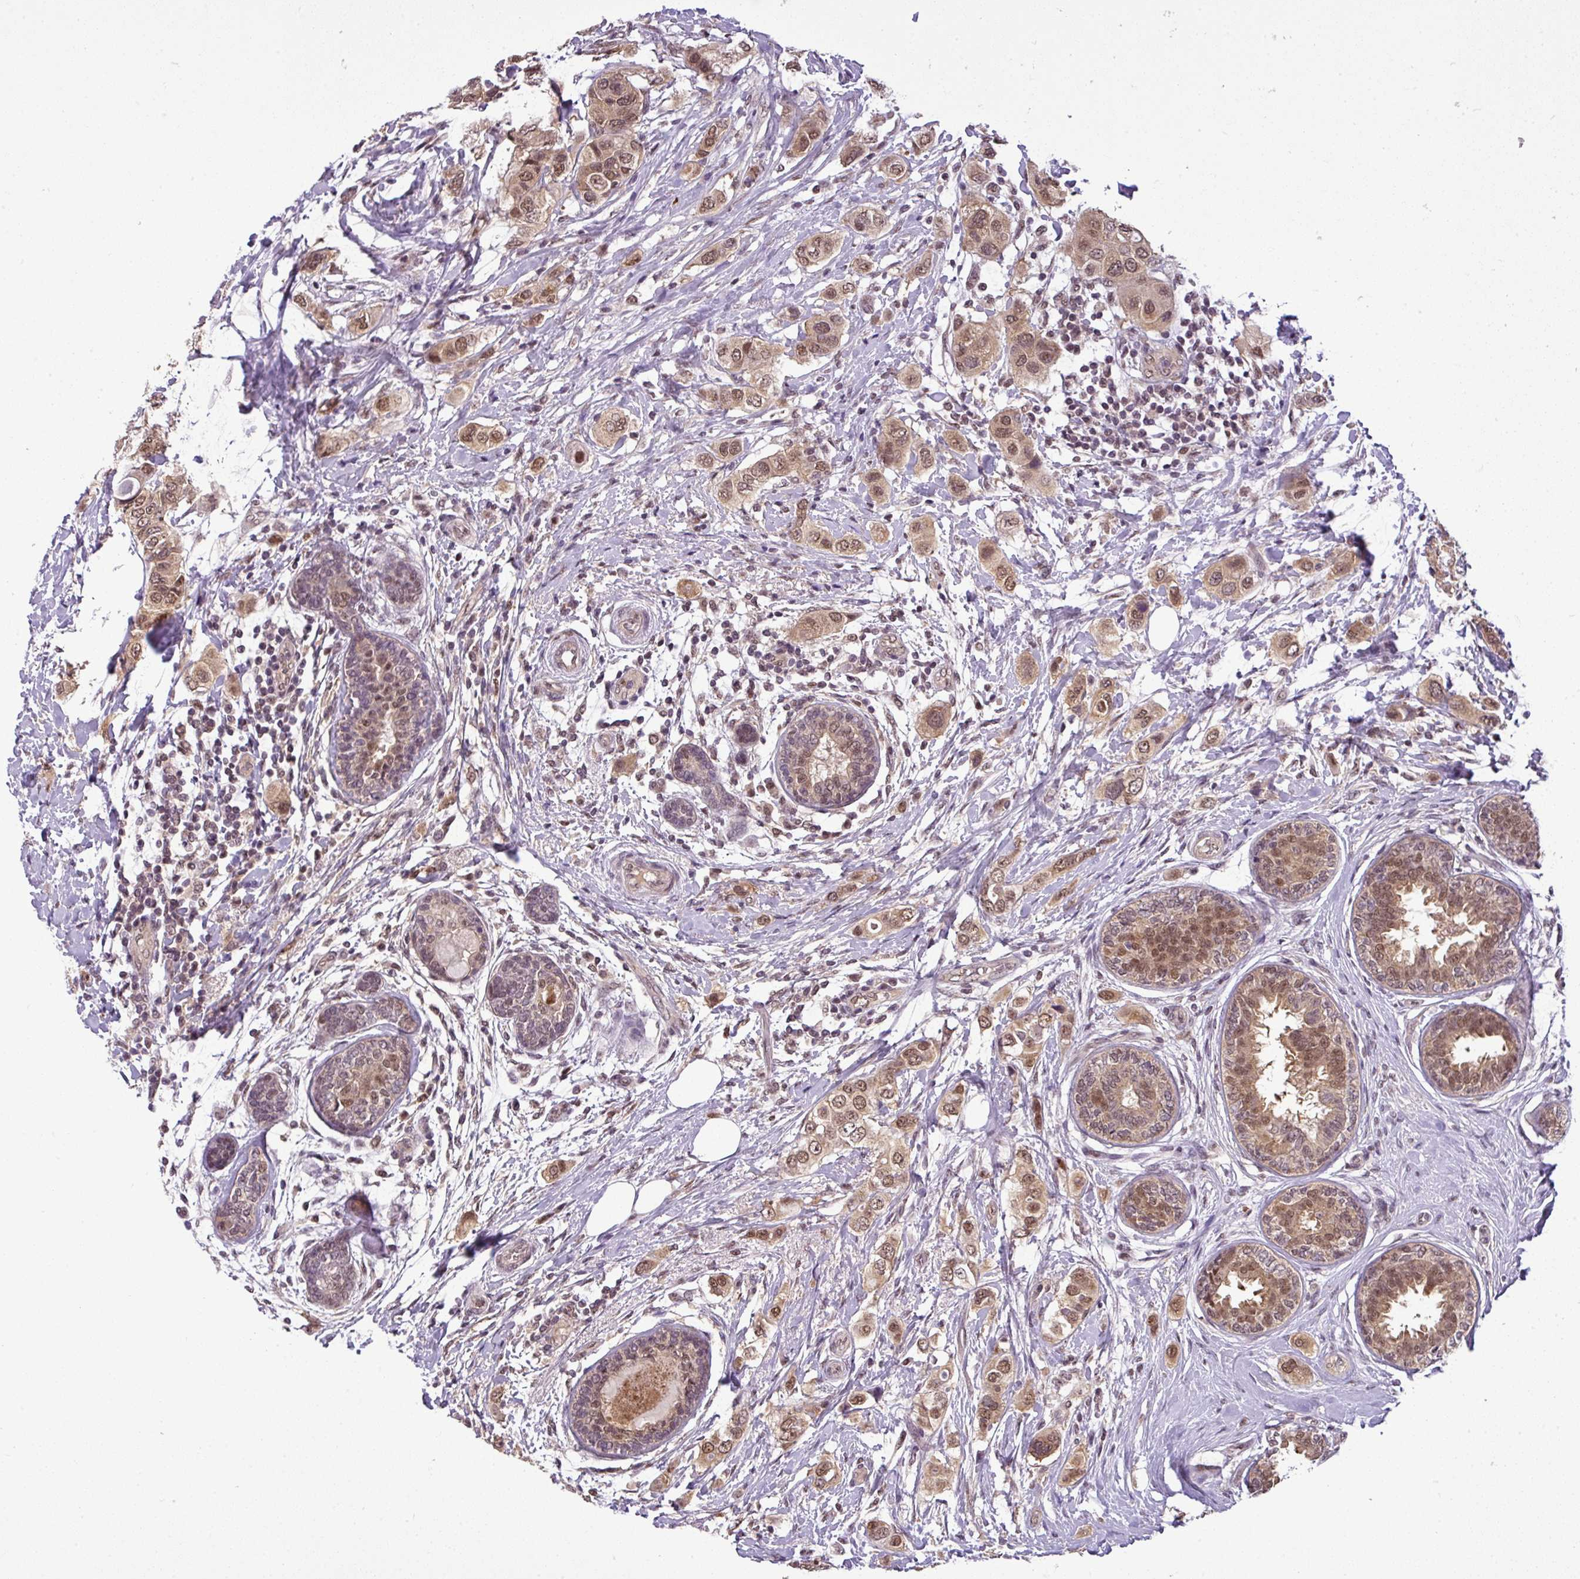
{"staining": {"intensity": "moderate", "quantity": ">75%", "location": "nuclear"}, "tissue": "breast cancer", "cell_type": "Tumor cells", "image_type": "cancer", "snomed": [{"axis": "morphology", "description": "Lobular carcinoma"}, {"axis": "topography", "description": "Breast"}], "caption": "IHC micrograph of lobular carcinoma (breast) stained for a protein (brown), which reveals medium levels of moderate nuclear staining in about >75% of tumor cells.", "gene": "MFHAS1", "patient": {"sex": "female", "age": 51}}